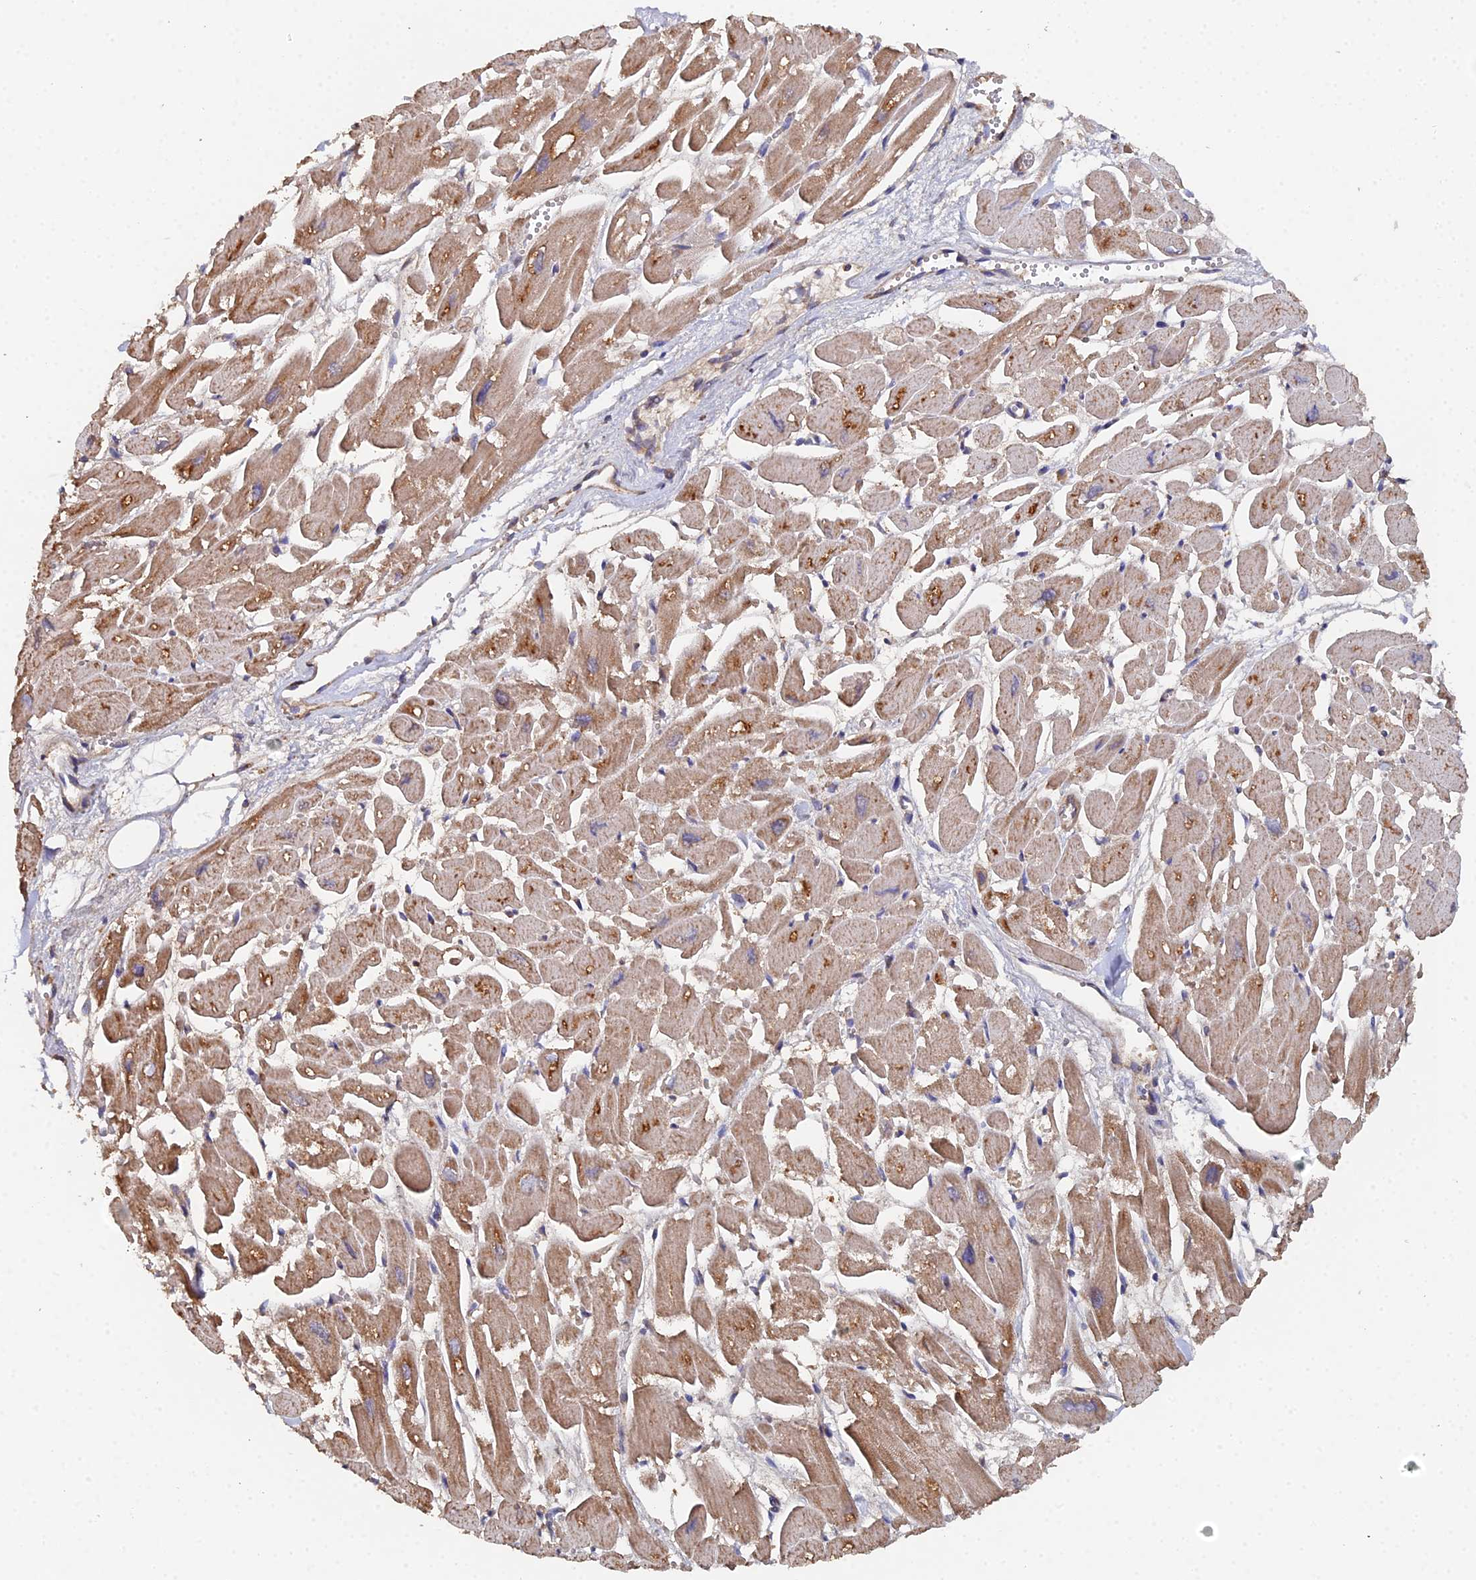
{"staining": {"intensity": "moderate", "quantity": ">75%", "location": "cytoplasmic/membranous"}, "tissue": "heart muscle", "cell_type": "Cardiomyocytes", "image_type": "normal", "snomed": [{"axis": "morphology", "description": "Normal tissue, NOS"}, {"axis": "topography", "description": "Heart"}], "caption": "IHC image of normal human heart muscle stained for a protein (brown), which reveals medium levels of moderate cytoplasmic/membranous expression in approximately >75% of cardiomyocytes.", "gene": "SPANXN4", "patient": {"sex": "male", "age": 54}}